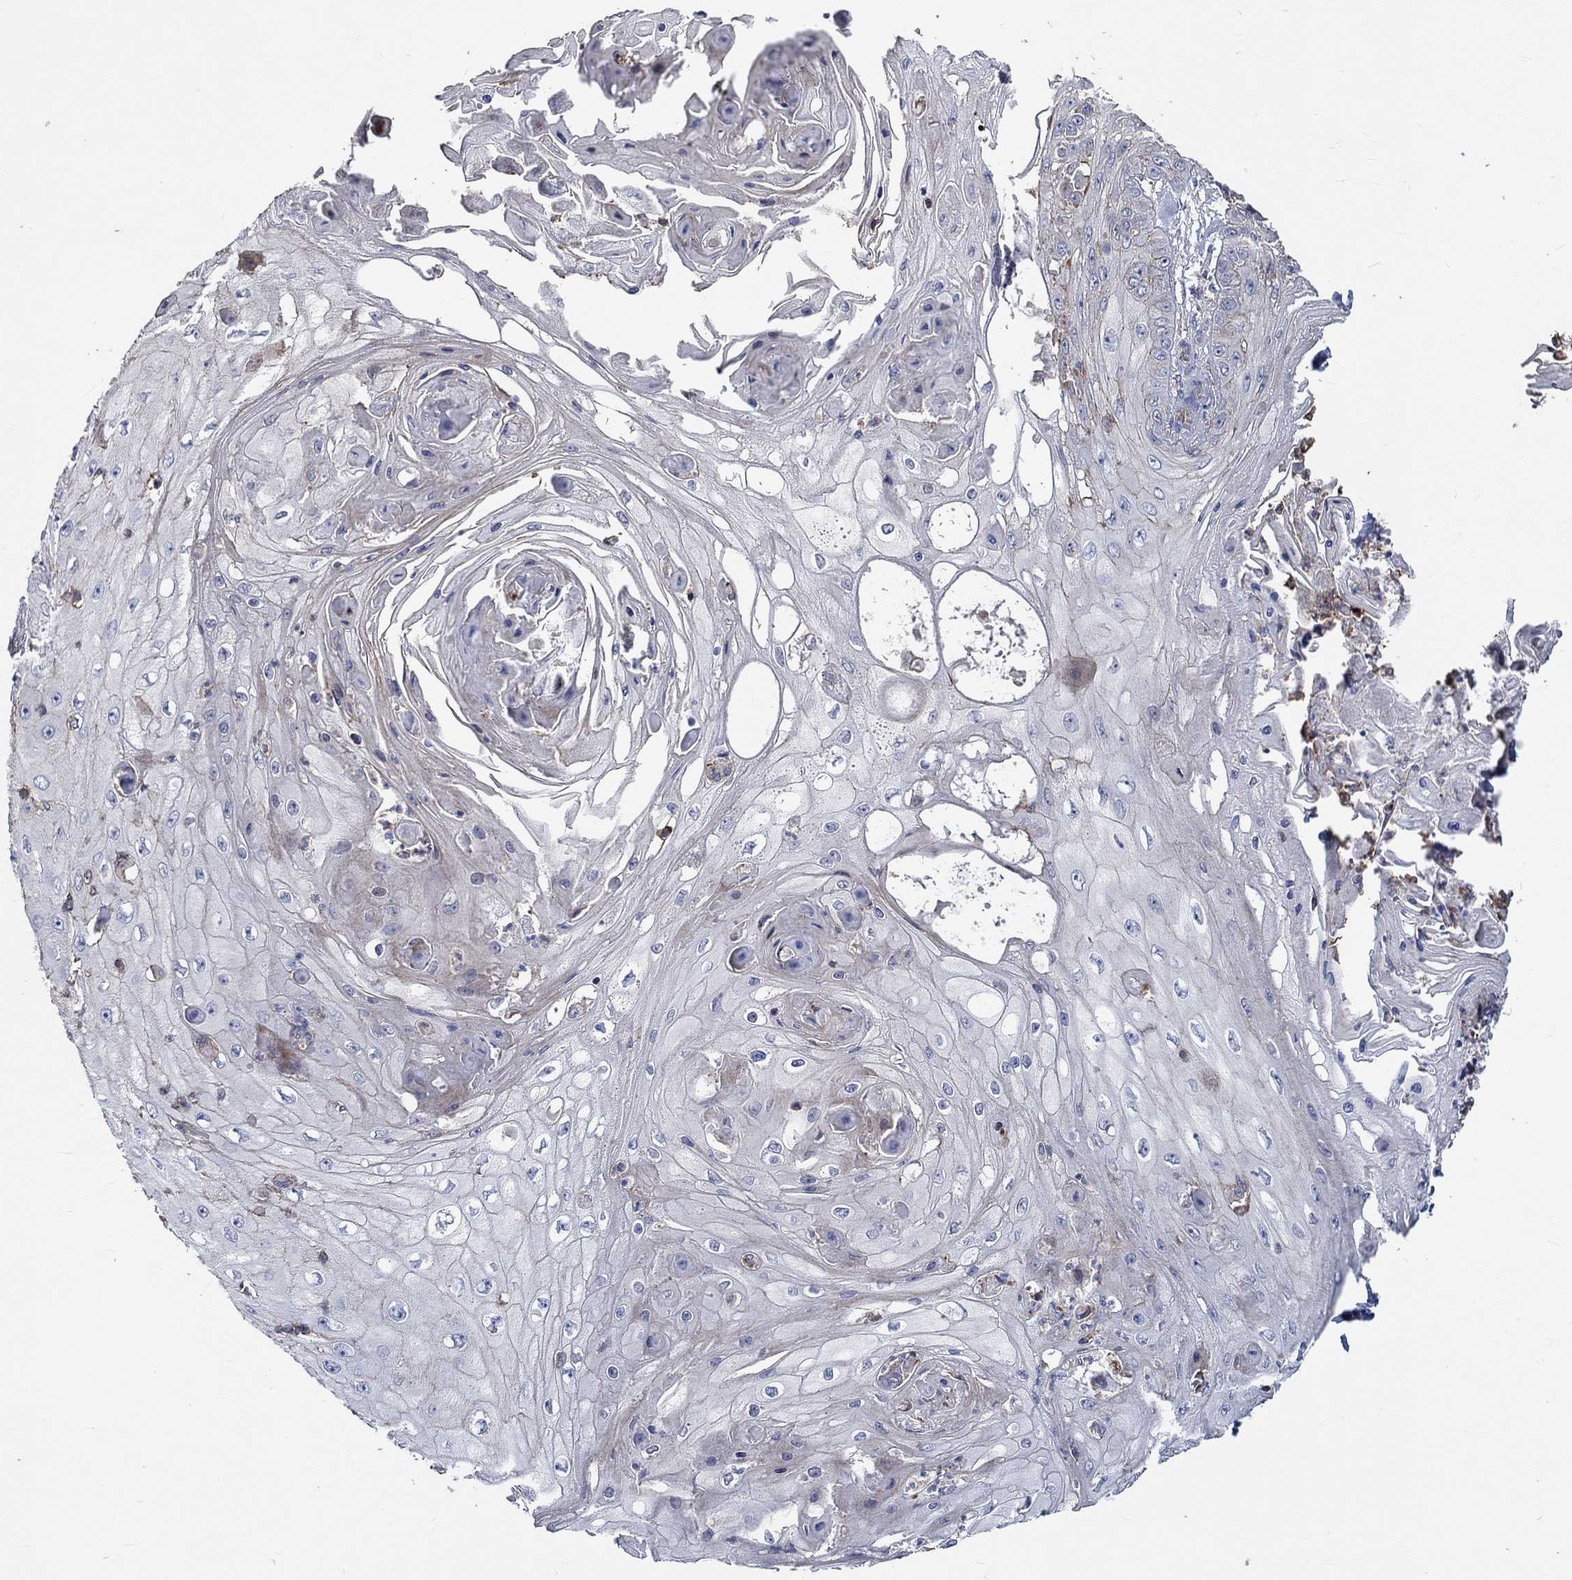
{"staining": {"intensity": "negative", "quantity": "none", "location": "none"}, "tissue": "skin cancer", "cell_type": "Tumor cells", "image_type": "cancer", "snomed": [{"axis": "morphology", "description": "Squamous cell carcinoma, NOS"}, {"axis": "topography", "description": "Skin"}], "caption": "This is an IHC photomicrograph of human squamous cell carcinoma (skin). There is no staining in tumor cells.", "gene": "TNFAIP8L3", "patient": {"sex": "male", "age": 70}}